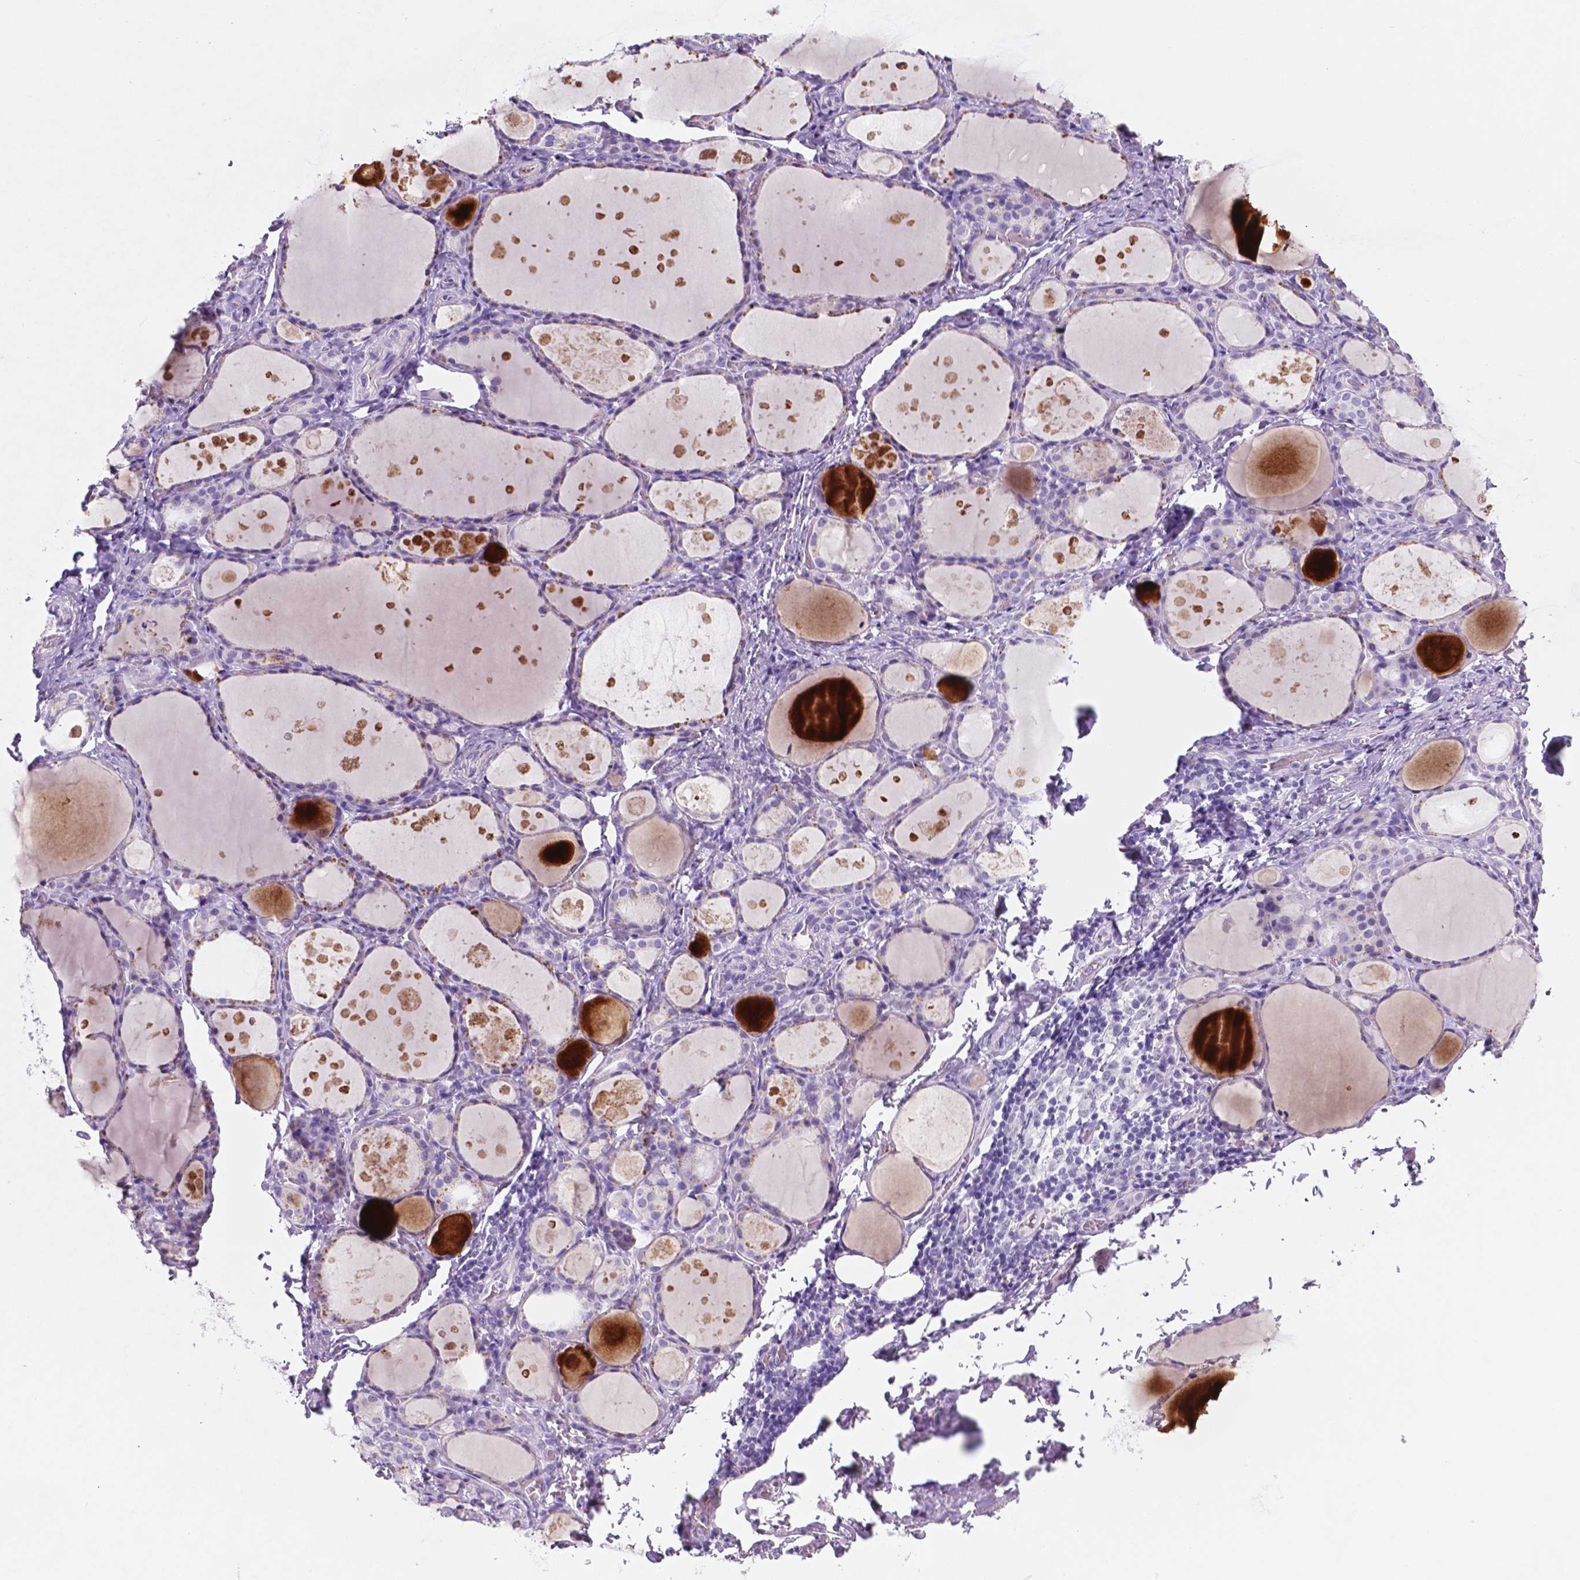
{"staining": {"intensity": "negative", "quantity": "none", "location": "none"}, "tissue": "thyroid gland", "cell_type": "Glandular cells", "image_type": "normal", "snomed": [{"axis": "morphology", "description": "Normal tissue, NOS"}, {"axis": "topography", "description": "Thyroid gland"}], "caption": "This photomicrograph is of normal thyroid gland stained with immunohistochemistry (IHC) to label a protein in brown with the nuclei are counter-stained blue. There is no expression in glandular cells.", "gene": "EBLN2", "patient": {"sex": "male", "age": 68}}